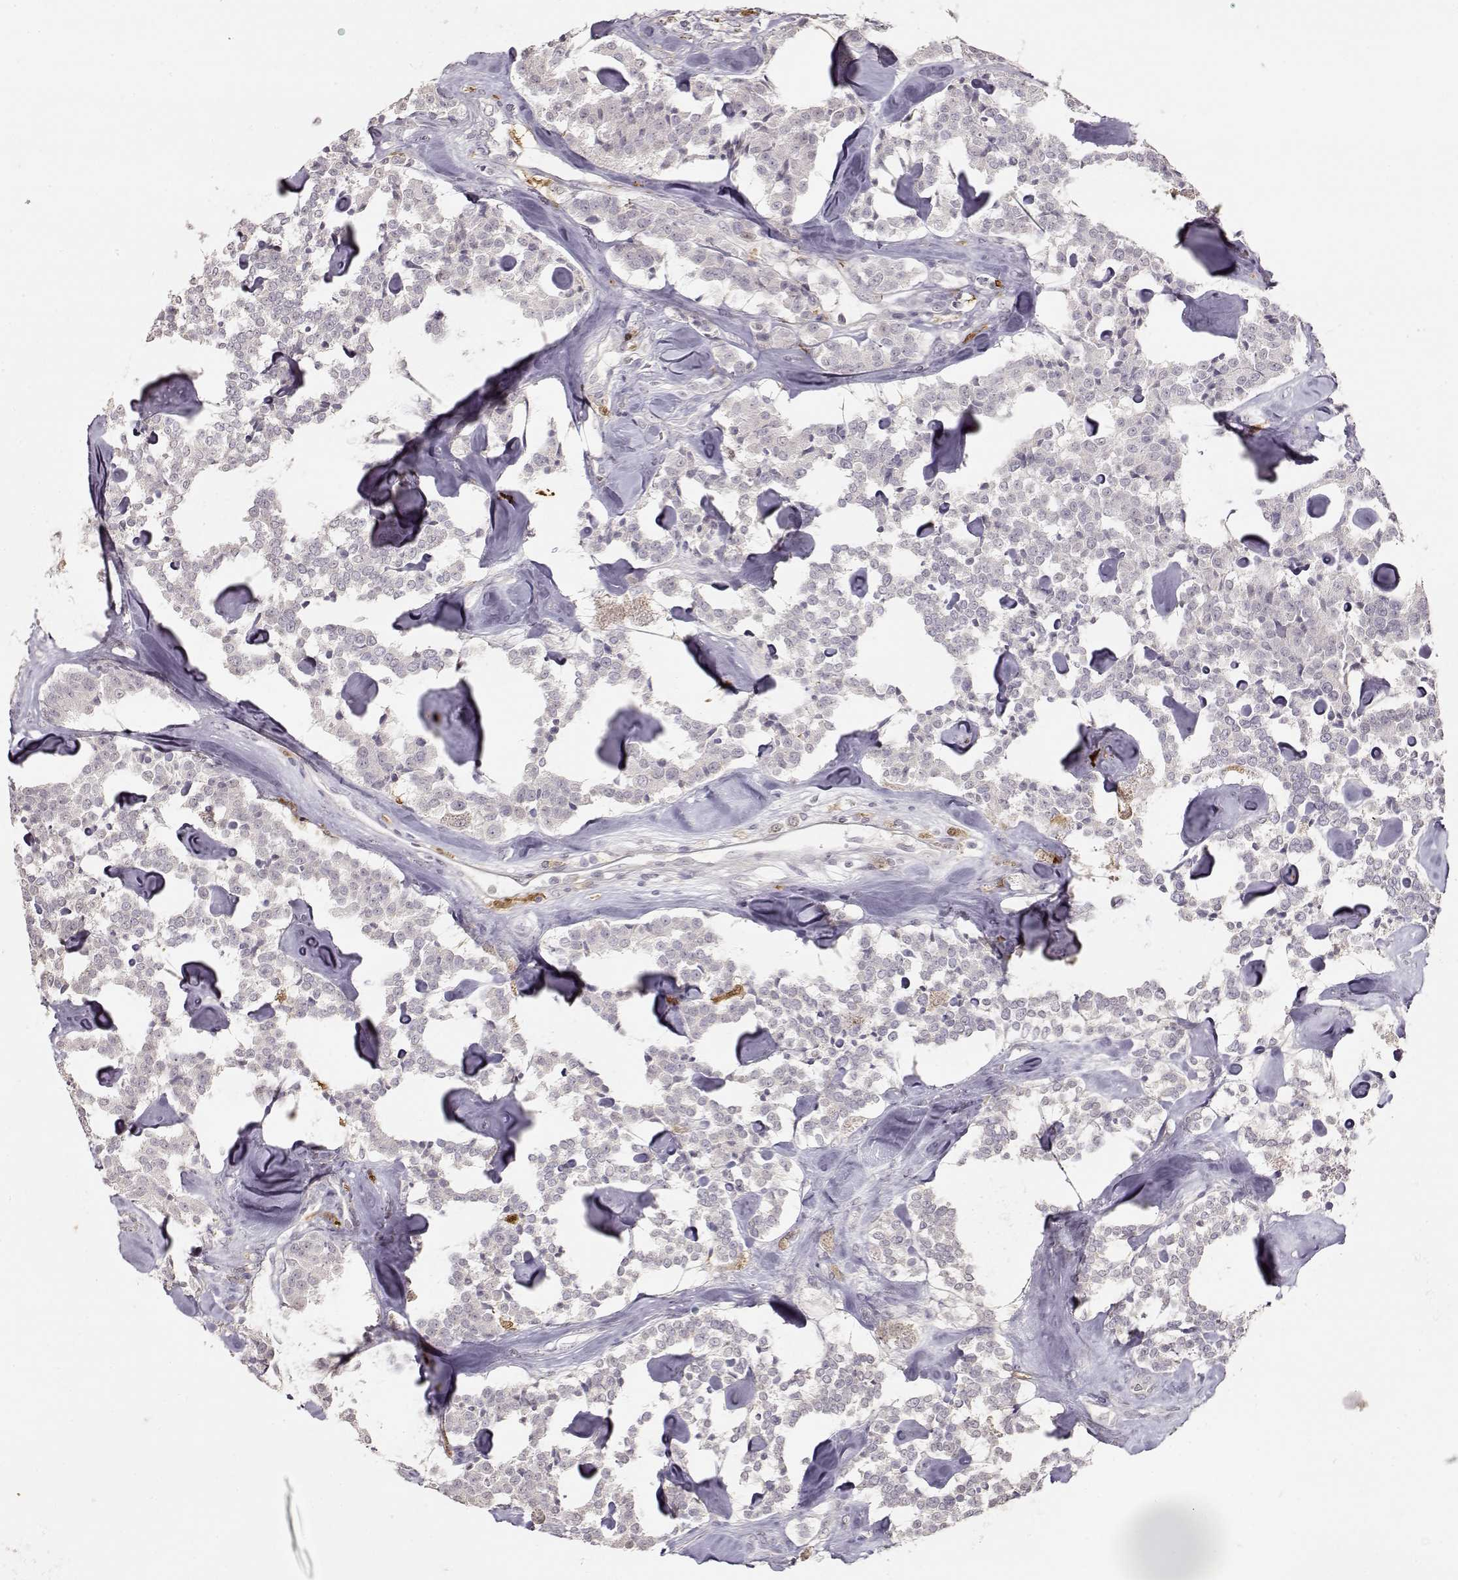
{"staining": {"intensity": "negative", "quantity": "none", "location": "none"}, "tissue": "carcinoid", "cell_type": "Tumor cells", "image_type": "cancer", "snomed": [{"axis": "morphology", "description": "Carcinoid, malignant, NOS"}, {"axis": "topography", "description": "Pancreas"}], "caption": "A histopathology image of human malignant carcinoid is negative for staining in tumor cells.", "gene": "S100B", "patient": {"sex": "male", "age": 41}}